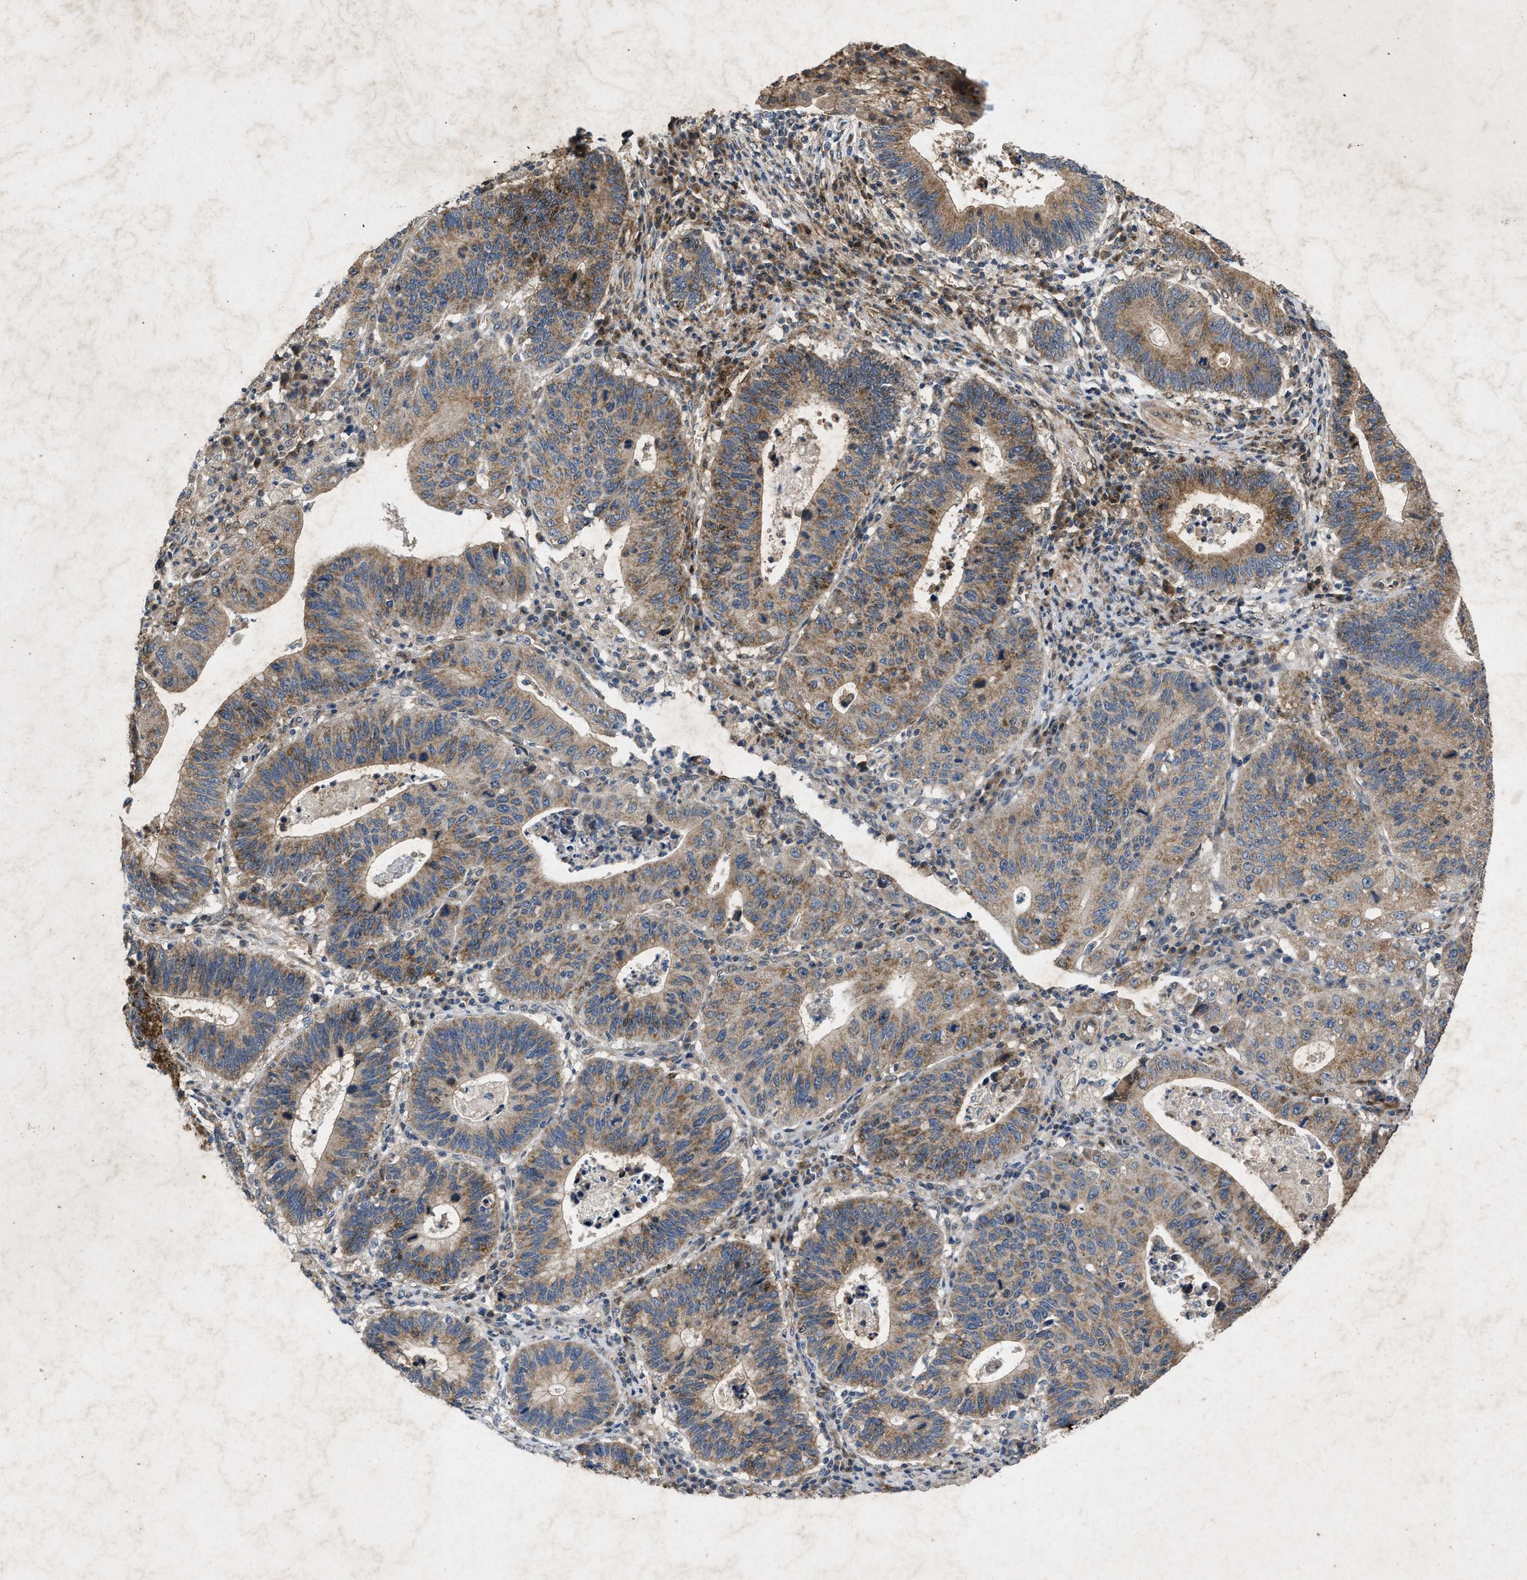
{"staining": {"intensity": "moderate", "quantity": ">75%", "location": "cytoplasmic/membranous"}, "tissue": "stomach cancer", "cell_type": "Tumor cells", "image_type": "cancer", "snomed": [{"axis": "morphology", "description": "Adenocarcinoma, NOS"}, {"axis": "topography", "description": "Stomach"}], "caption": "Immunohistochemistry (IHC) photomicrograph of human adenocarcinoma (stomach) stained for a protein (brown), which displays medium levels of moderate cytoplasmic/membranous positivity in about >75% of tumor cells.", "gene": "PRKG2", "patient": {"sex": "male", "age": 59}}